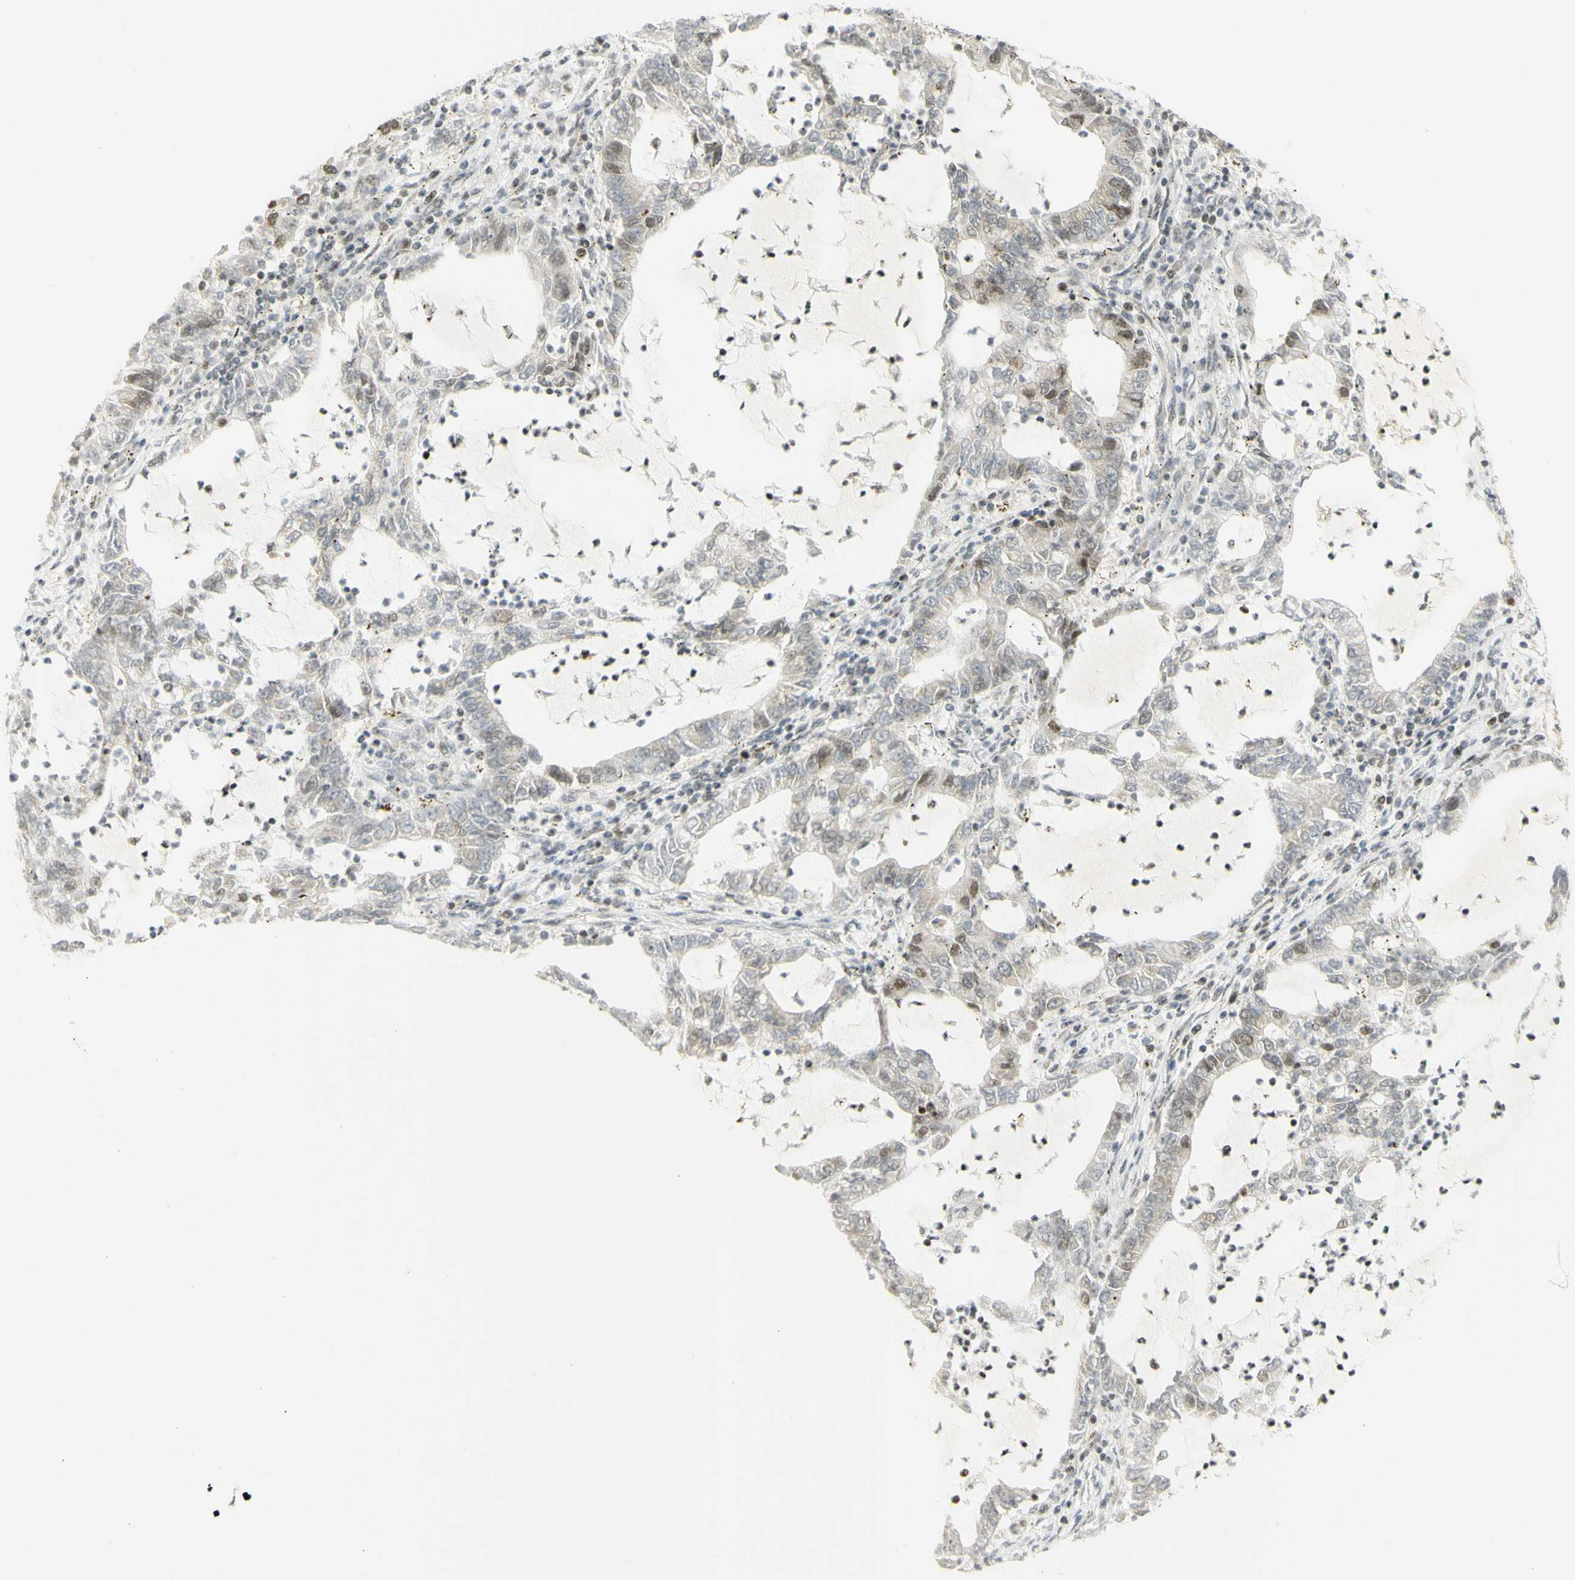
{"staining": {"intensity": "weak", "quantity": "<25%", "location": "nuclear"}, "tissue": "lung cancer", "cell_type": "Tumor cells", "image_type": "cancer", "snomed": [{"axis": "morphology", "description": "Adenocarcinoma, NOS"}, {"axis": "topography", "description": "Lung"}], "caption": "DAB (3,3'-diaminobenzidine) immunohistochemical staining of human lung adenocarcinoma exhibits no significant staining in tumor cells. (DAB (3,3'-diaminobenzidine) immunohistochemistry, high magnification).", "gene": "KIF11", "patient": {"sex": "female", "age": 51}}